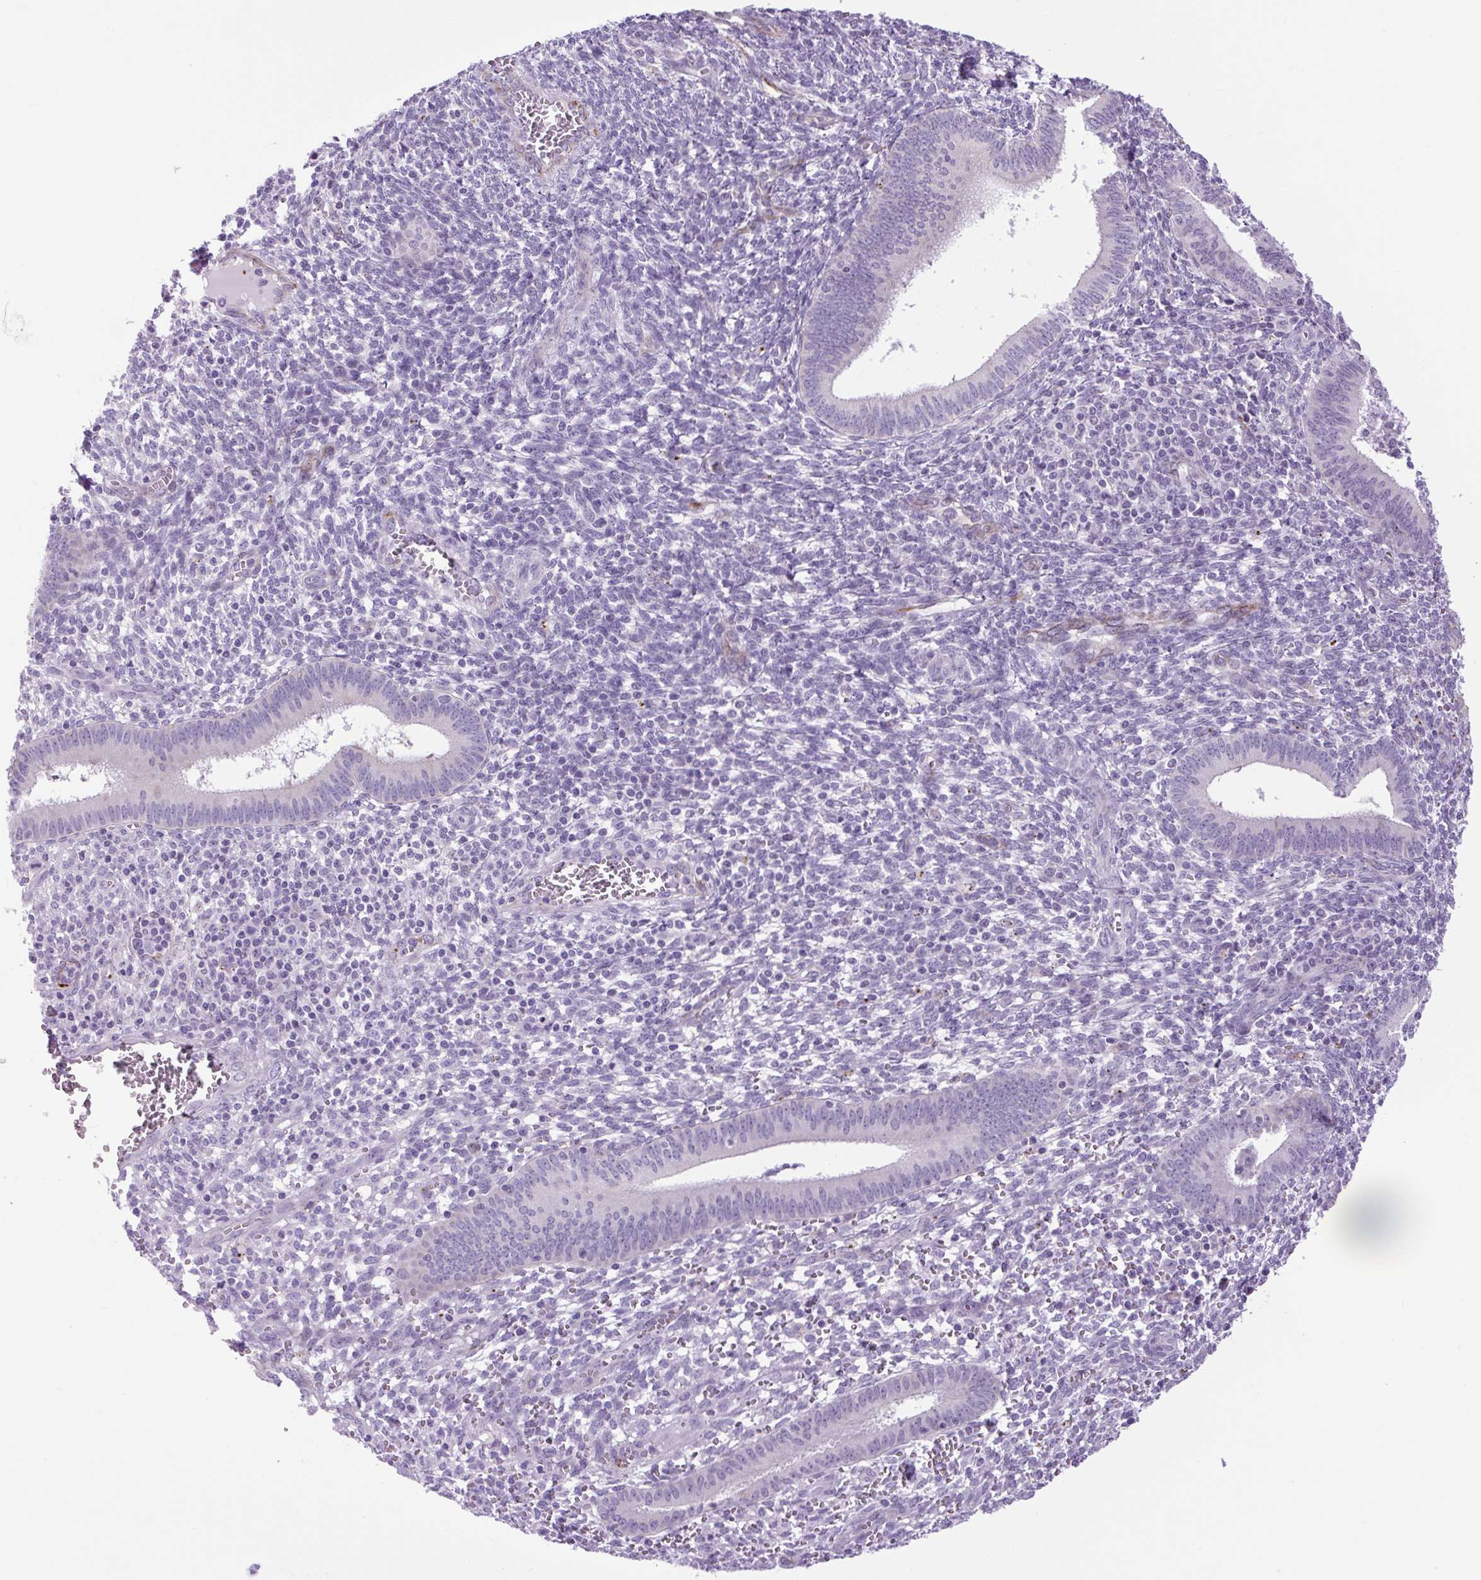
{"staining": {"intensity": "negative", "quantity": "none", "location": "none"}, "tissue": "endometrium", "cell_type": "Cells in endometrial stroma", "image_type": "normal", "snomed": [{"axis": "morphology", "description": "Normal tissue, NOS"}, {"axis": "topography", "description": "Endometrium"}], "caption": "High magnification brightfield microscopy of unremarkable endometrium stained with DAB (brown) and counterstained with hematoxylin (blue): cells in endometrial stroma show no significant staining.", "gene": "RNASE10", "patient": {"sex": "female", "age": 41}}